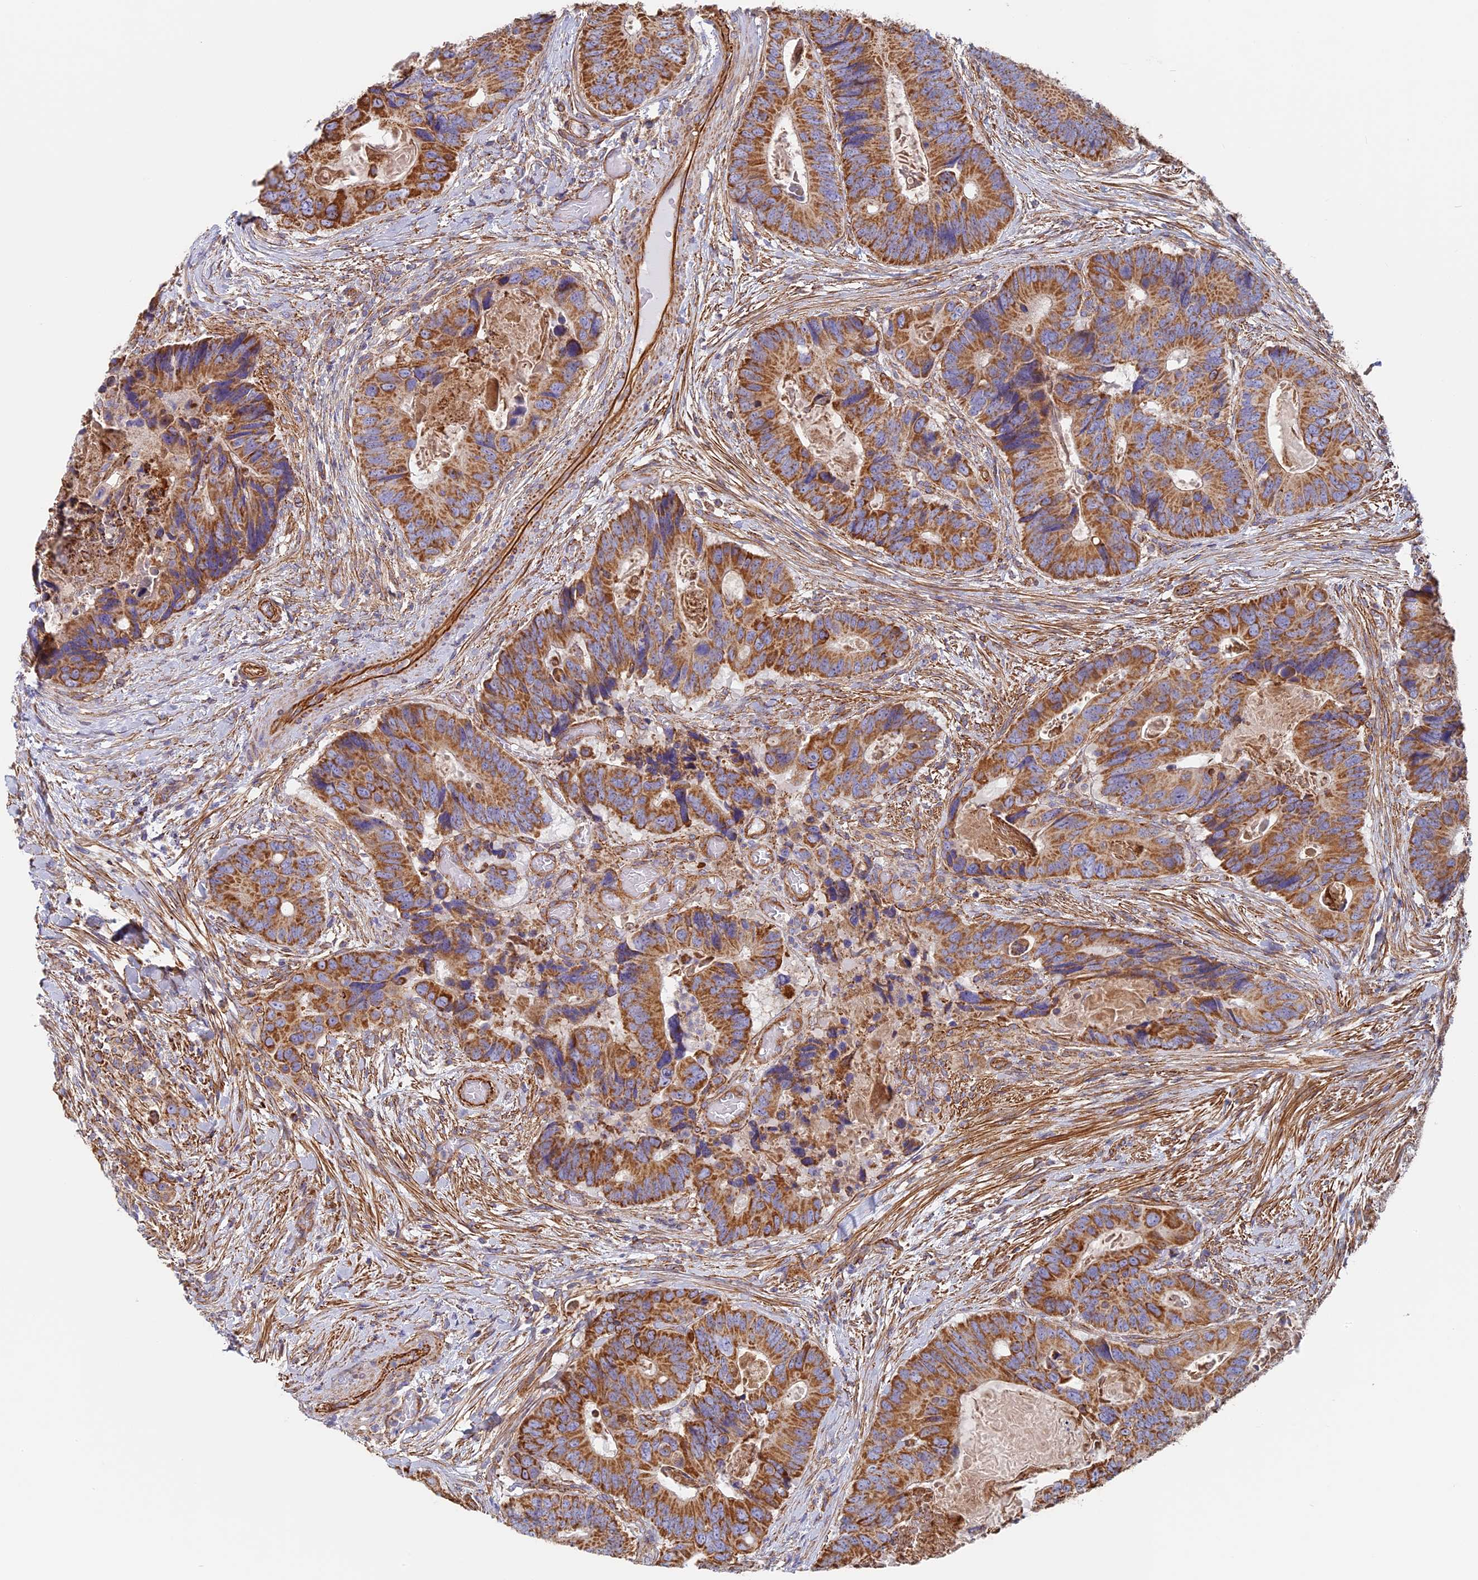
{"staining": {"intensity": "moderate", "quantity": ">75%", "location": "cytoplasmic/membranous"}, "tissue": "colorectal cancer", "cell_type": "Tumor cells", "image_type": "cancer", "snomed": [{"axis": "morphology", "description": "Adenocarcinoma, NOS"}, {"axis": "topography", "description": "Colon"}], "caption": "High-power microscopy captured an immunohistochemistry image of colorectal cancer, revealing moderate cytoplasmic/membranous expression in about >75% of tumor cells. (Brightfield microscopy of DAB IHC at high magnification).", "gene": "DDA1", "patient": {"sex": "male", "age": 84}}